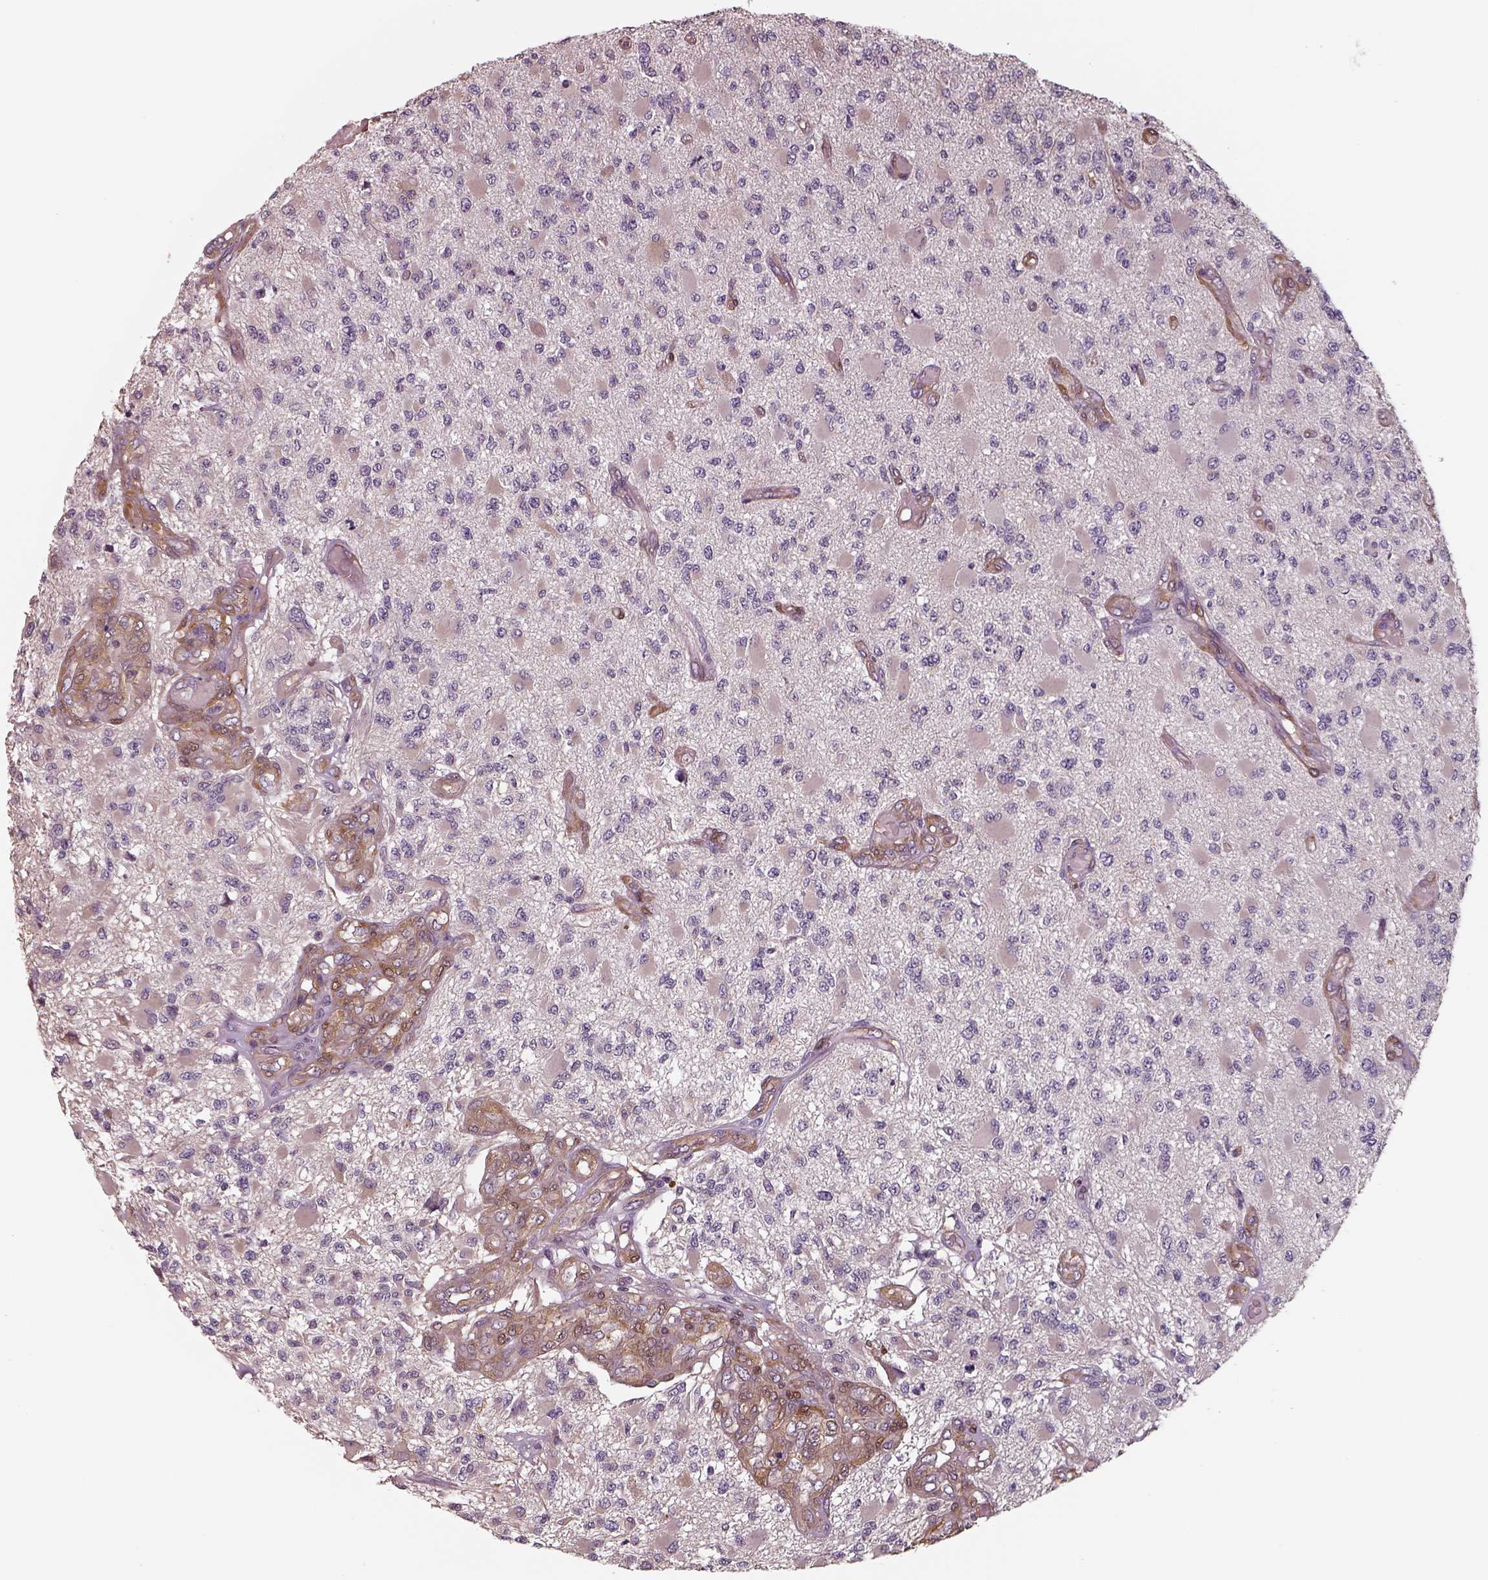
{"staining": {"intensity": "negative", "quantity": "none", "location": "none"}, "tissue": "glioma", "cell_type": "Tumor cells", "image_type": "cancer", "snomed": [{"axis": "morphology", "description": "Glioma, malignant, High grade"}, {"axis": "topography", "description": "Brain"}], "caption": "Photomicrograph shows no significant protein expression in tumor cells of glioma. (DAB immunohistochemistry with hematoxylin counter stain).", "gene": "ISYNA1", "patient": {"sex": "female", "age": 63}}